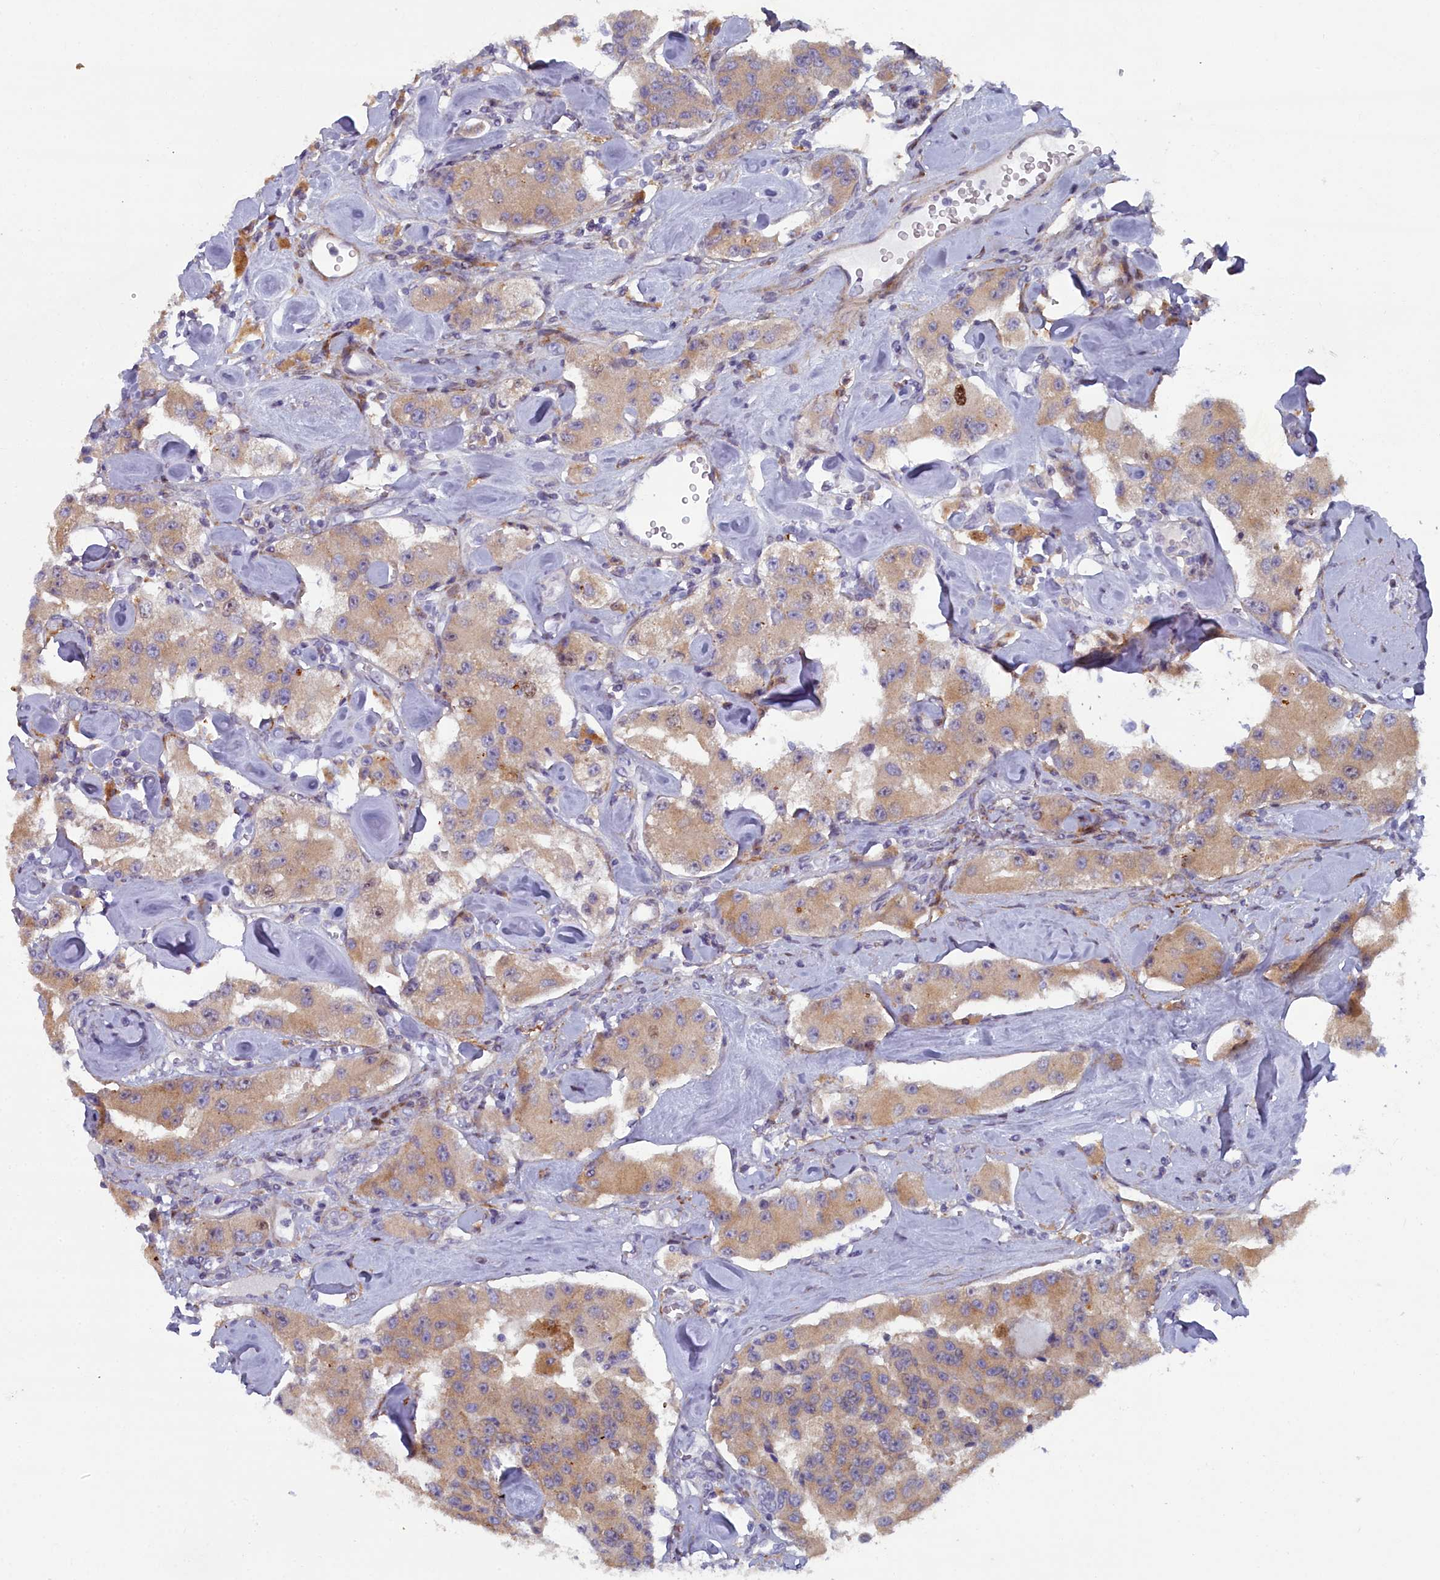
{"staining": {"intensity": "moderate", "quantity": ">75%", "location": "cytoplasmic/membranous"}, "tissue": "carcinoid", "cell_type": "Tumor cells", "image_type": "cancer", "snomed": [{"axis": "morphology", "description": "Carcinoid, malignant, NOS"}, {"axis": "topography", "description": "Pancreas"}], "caption": "Immunohistochemical staining of human malignant carcinoid shows medium levels of moderate cytoplasmic/membranous protein staining in approximately >75% of tumor cells.", "gene": "B9D2", "patient": {"sex": "male", "age": 41}}